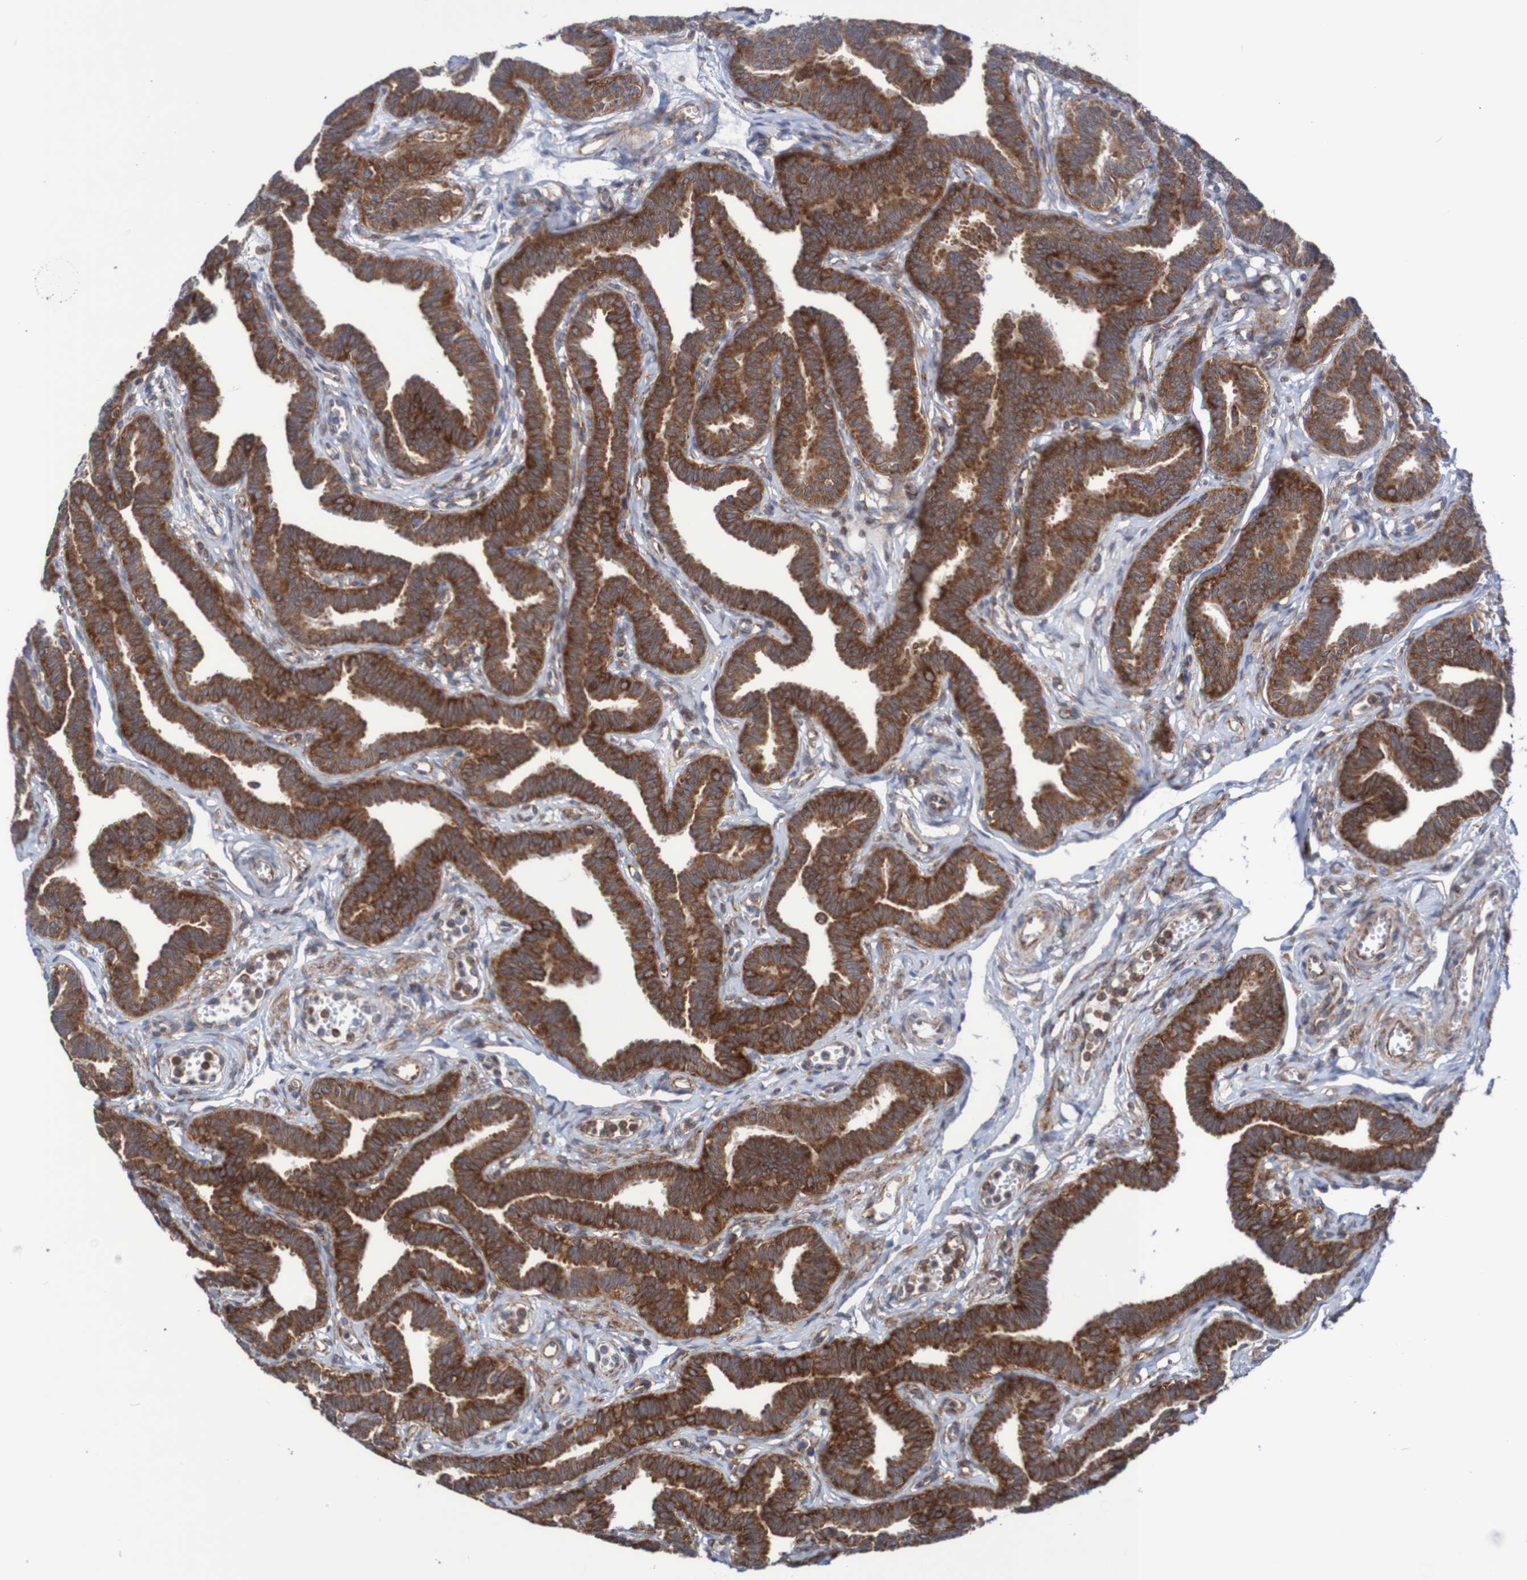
{"staining": {"intensity": "strong", "quantity": ">75%", "location": "cytoplasmic/membranous"}, "tissue": "fallopian tube", "cell_type": "Glandular cells", "image_type": "normal", "snomed": [{"axis": "morphology", "description": "Normal tissue, NOS"}, {"axis": "topography", "description": "Fallopian tube"}, {"axis": "topography", "description": "Ovary"}], "caption": "This is a micrograph of immunohistochemistry staining of unremarkable fallopian tube, which shows strong positivity in the cytoplasmic/membranous of glandular cells.", "gene": "FXR2", "patient": {"sex": "female", "age": 23}}